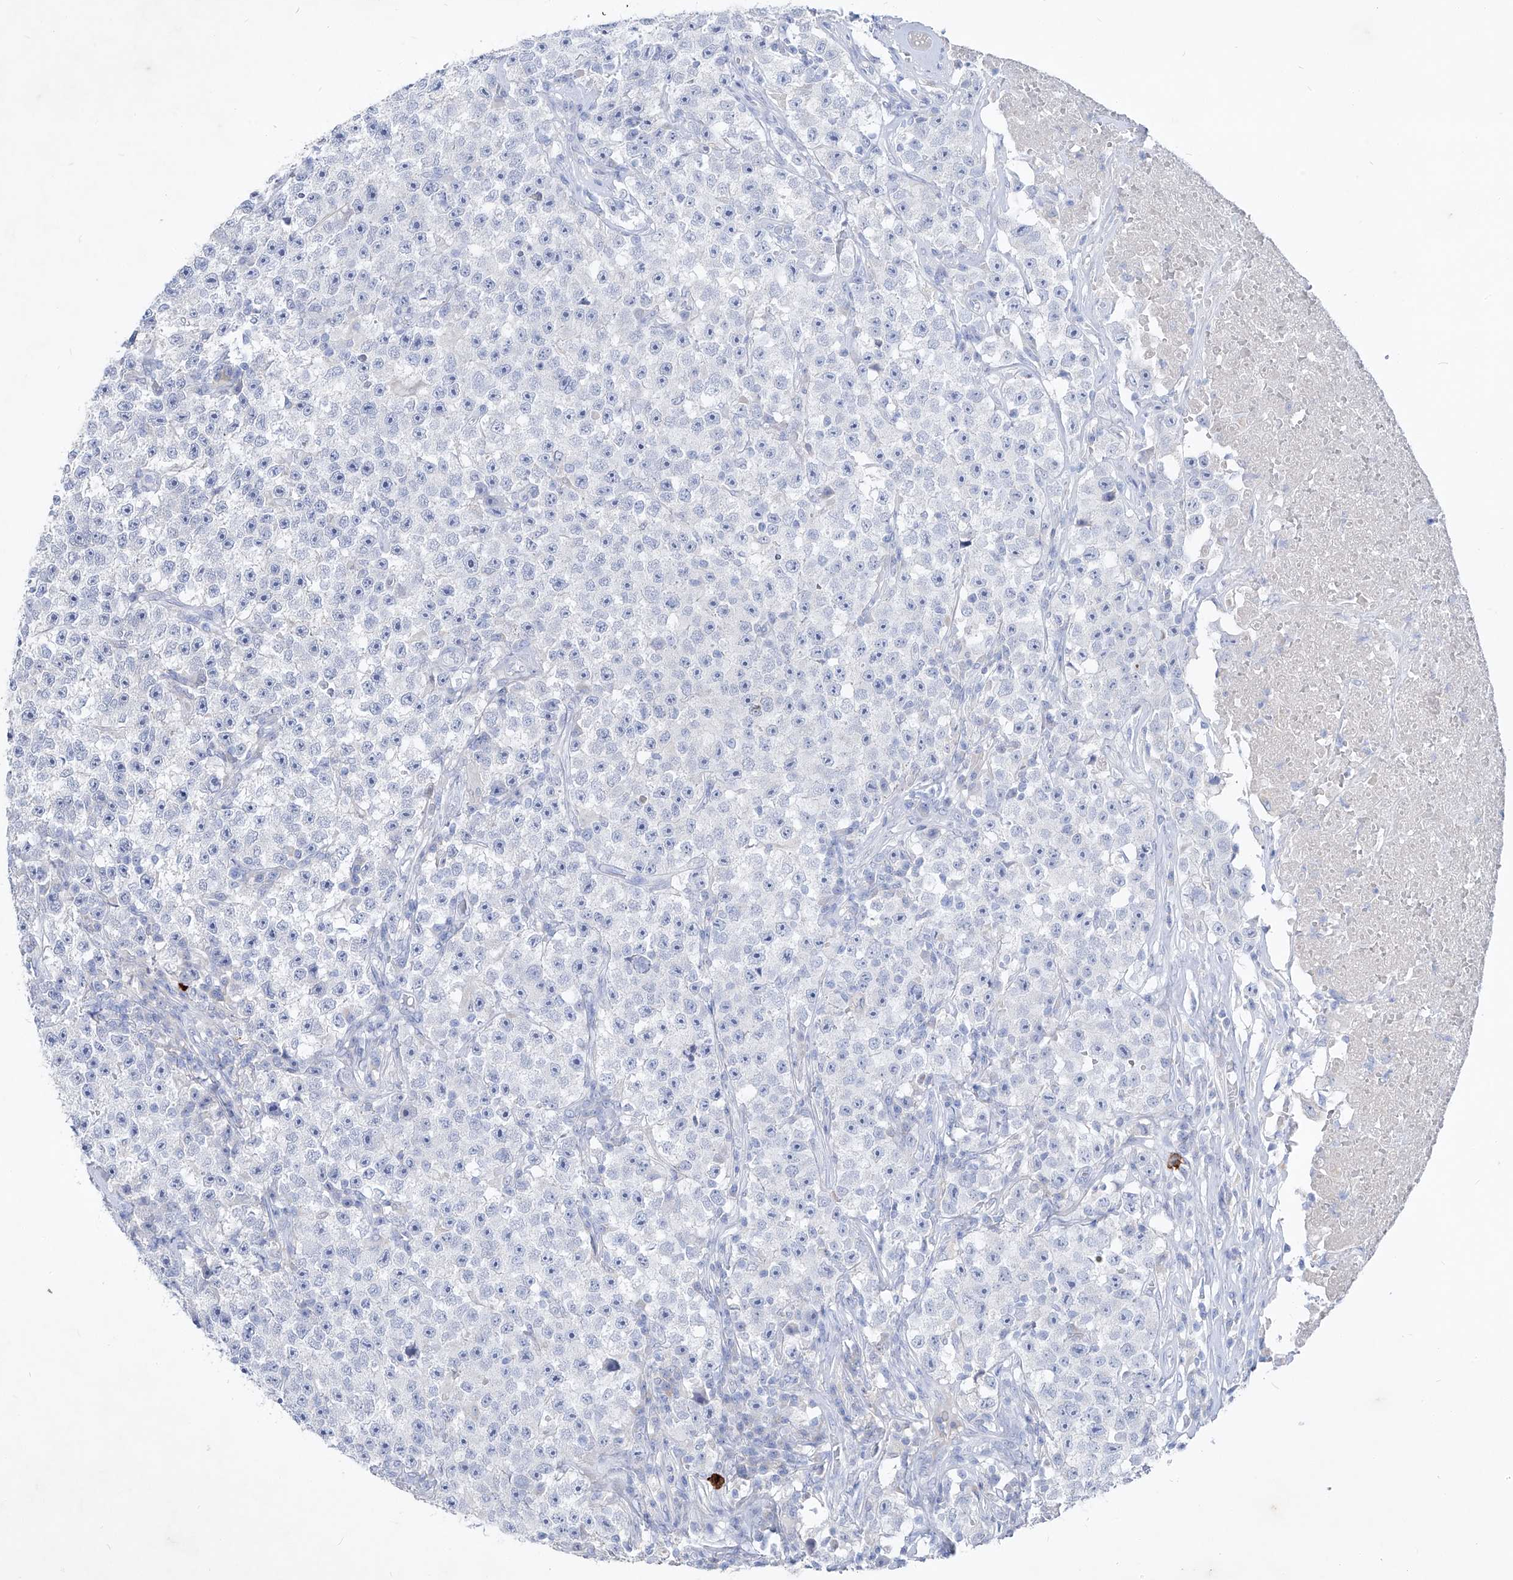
{"staining": {"intensity": "negative", "quantity": "none", "location": "none"}, "tissue": "testis cancer", "cell_type": "Tumor cells", "image_type": "cancer", "snomed": [{"axis": "morphology", "description": "Seminoma, NOS"}, {"axis": "topography", "description": "Testis"}], "caption": "Protein analysis of testis seminoma demonstrates no significant positivity in tumor cells.", "gene": "FRS3", "patient": {"sex": "male", "age": 22}}